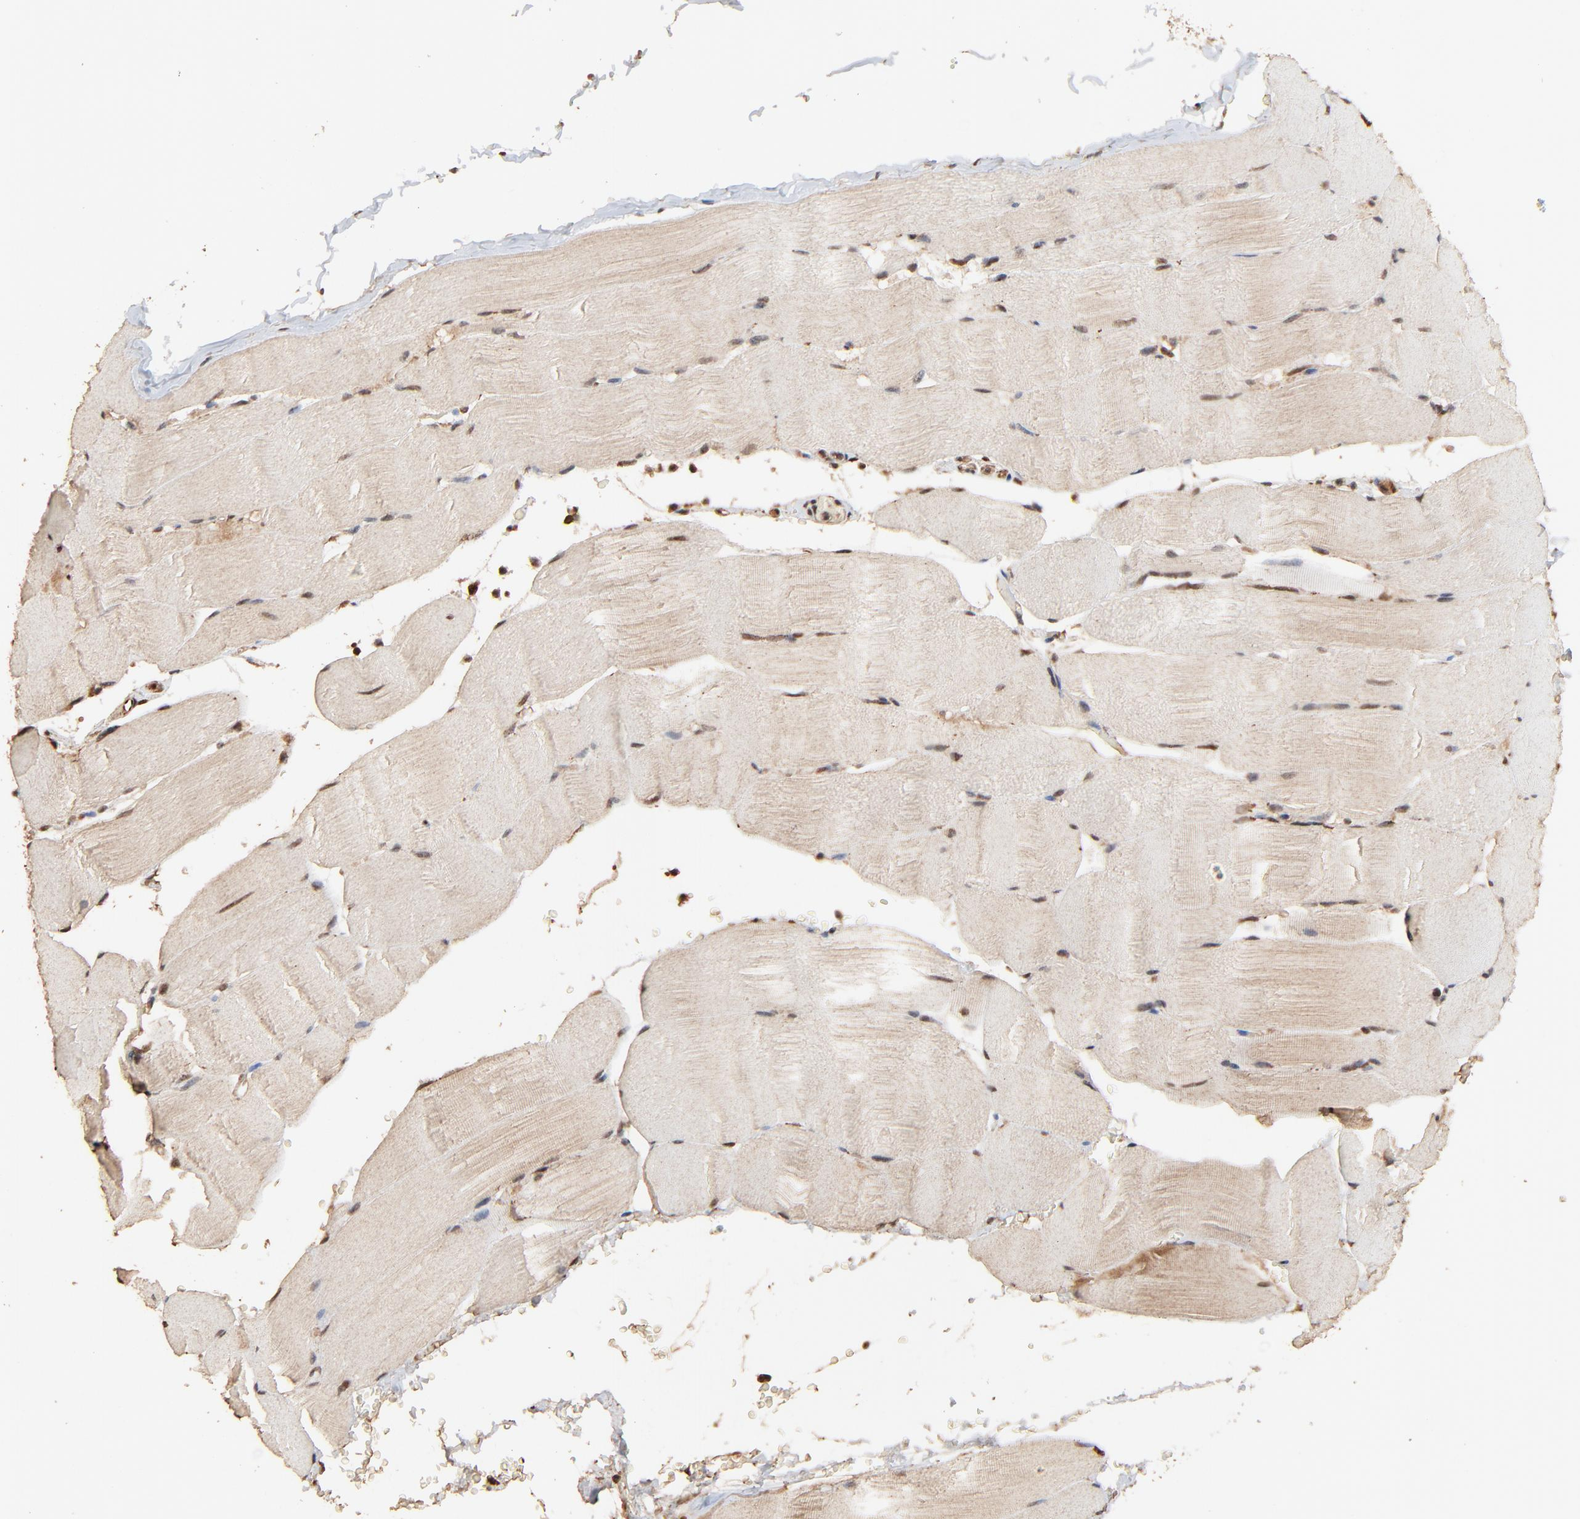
{"staining": {"intensity": "moderate", "quantity": ">75%", "location": "cytoplasmic/membranous,nuclear"}, "tissue": "skeletal muscle", "cell_type": "Myocytes", "image_type": "normal", "snomed": [{"axis": "morphology", "description": "Normal tissue, NOS"}, {"axis": "topography", "description": "Skeletal muscle"}], "caption": "Moderate cytoplasmic/membranous,nuclear positivity for a protein is seen in about >75% of myocytes of normal skeletal muscle using immunohistochemistry (IHC).", "gene": "FAM227A", "patient": {"sex": "male", "age": 62}}